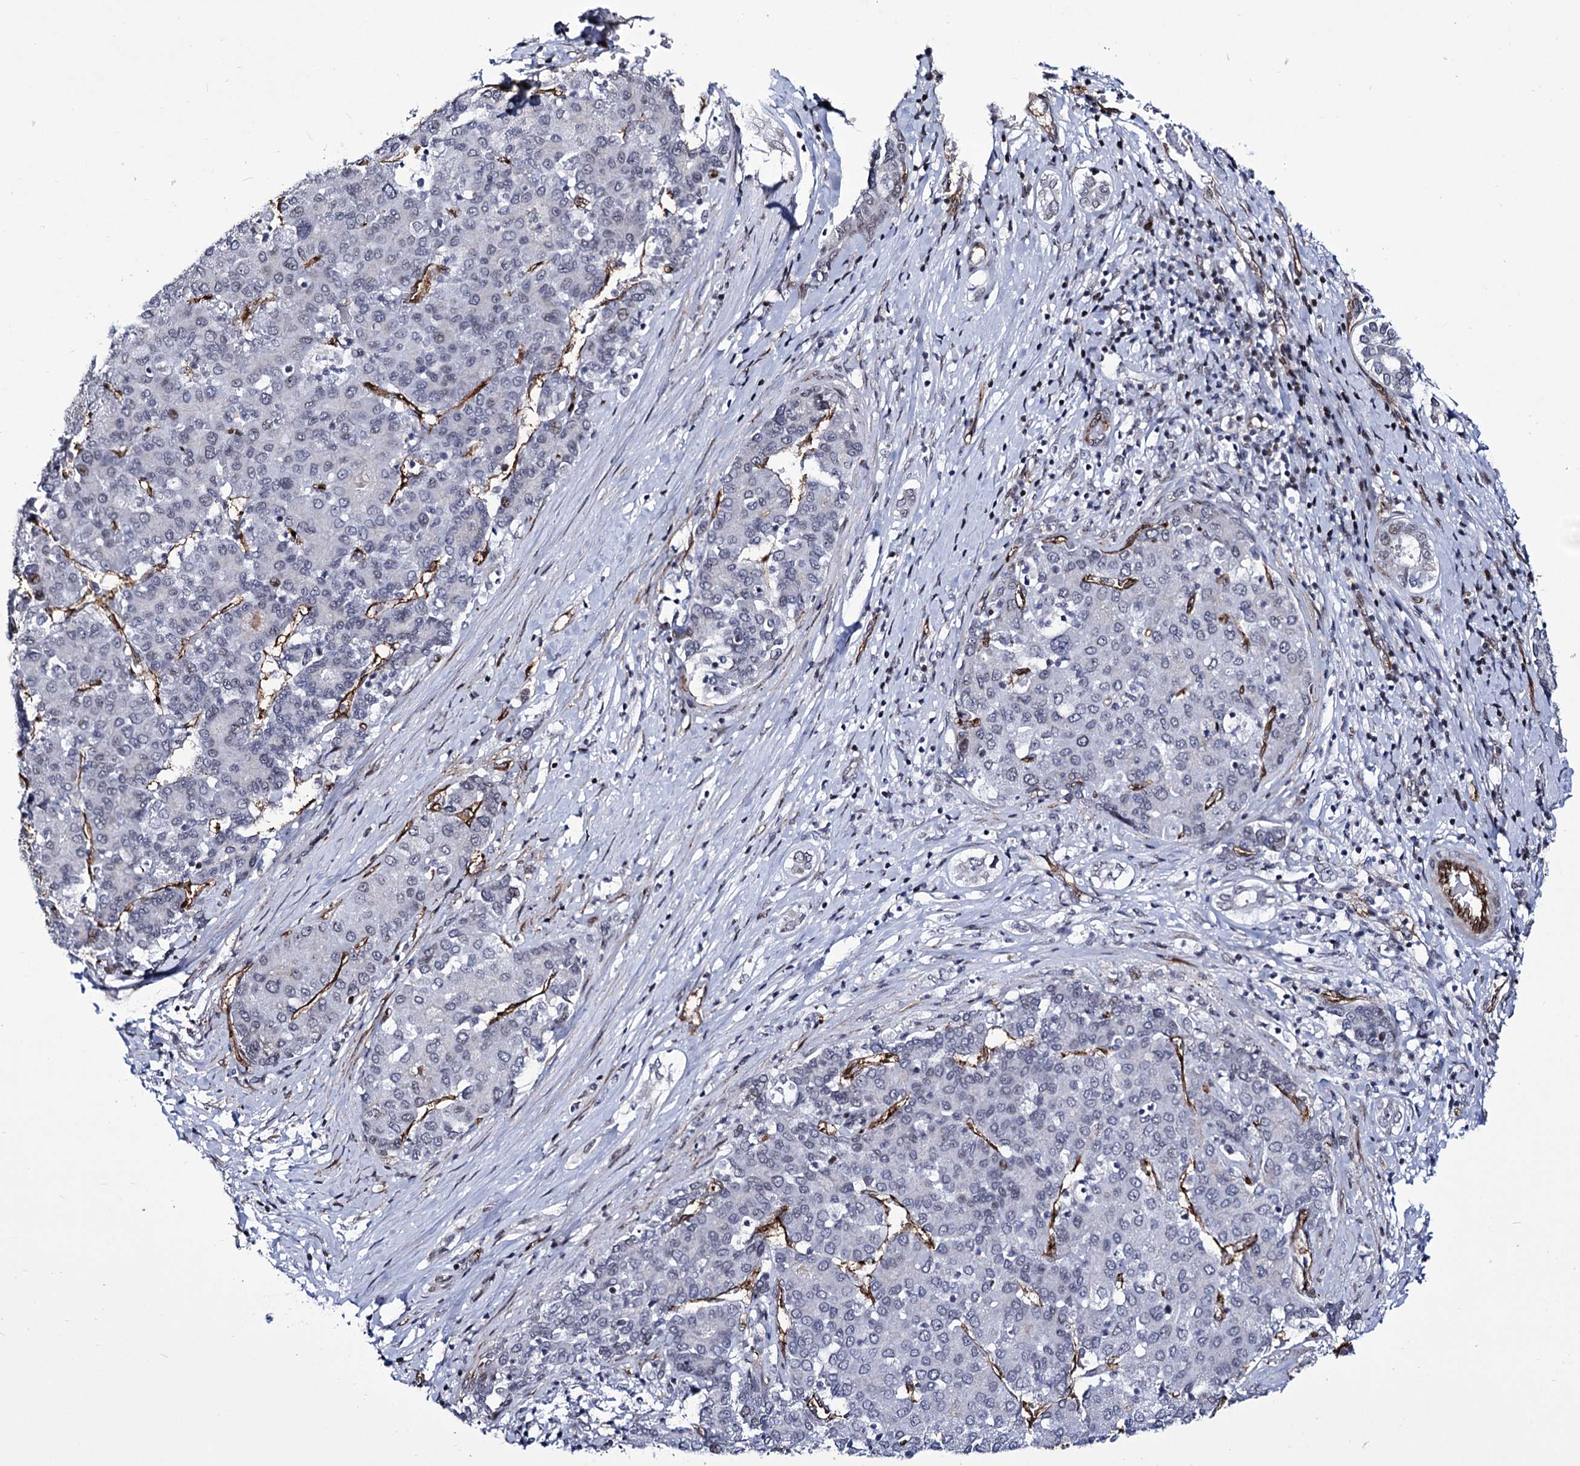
{"staining": {"intensity": "negative", "quantity": "none", "location": "none"}, "tissue": "liver cancer", "cell_type": "Tumor cells", "image_type": "cancer", "snomed": [{"axis": "morphology", "description": "Carcinoma, Hepatocellular, NOS"}, {"axis": "topography", "description": "Liver"}], "caption": "Liver cancer was stained to show a protein in brown. There is no significant positivity in tumor cells. The staining is performed using DAB (3,3'-diaminobenzidine) brown chromogen with nuclei counter-stained in using hematoxylin.", "gene": "ZC3H12C", "patient": {"sex": "male", "age": 65}}